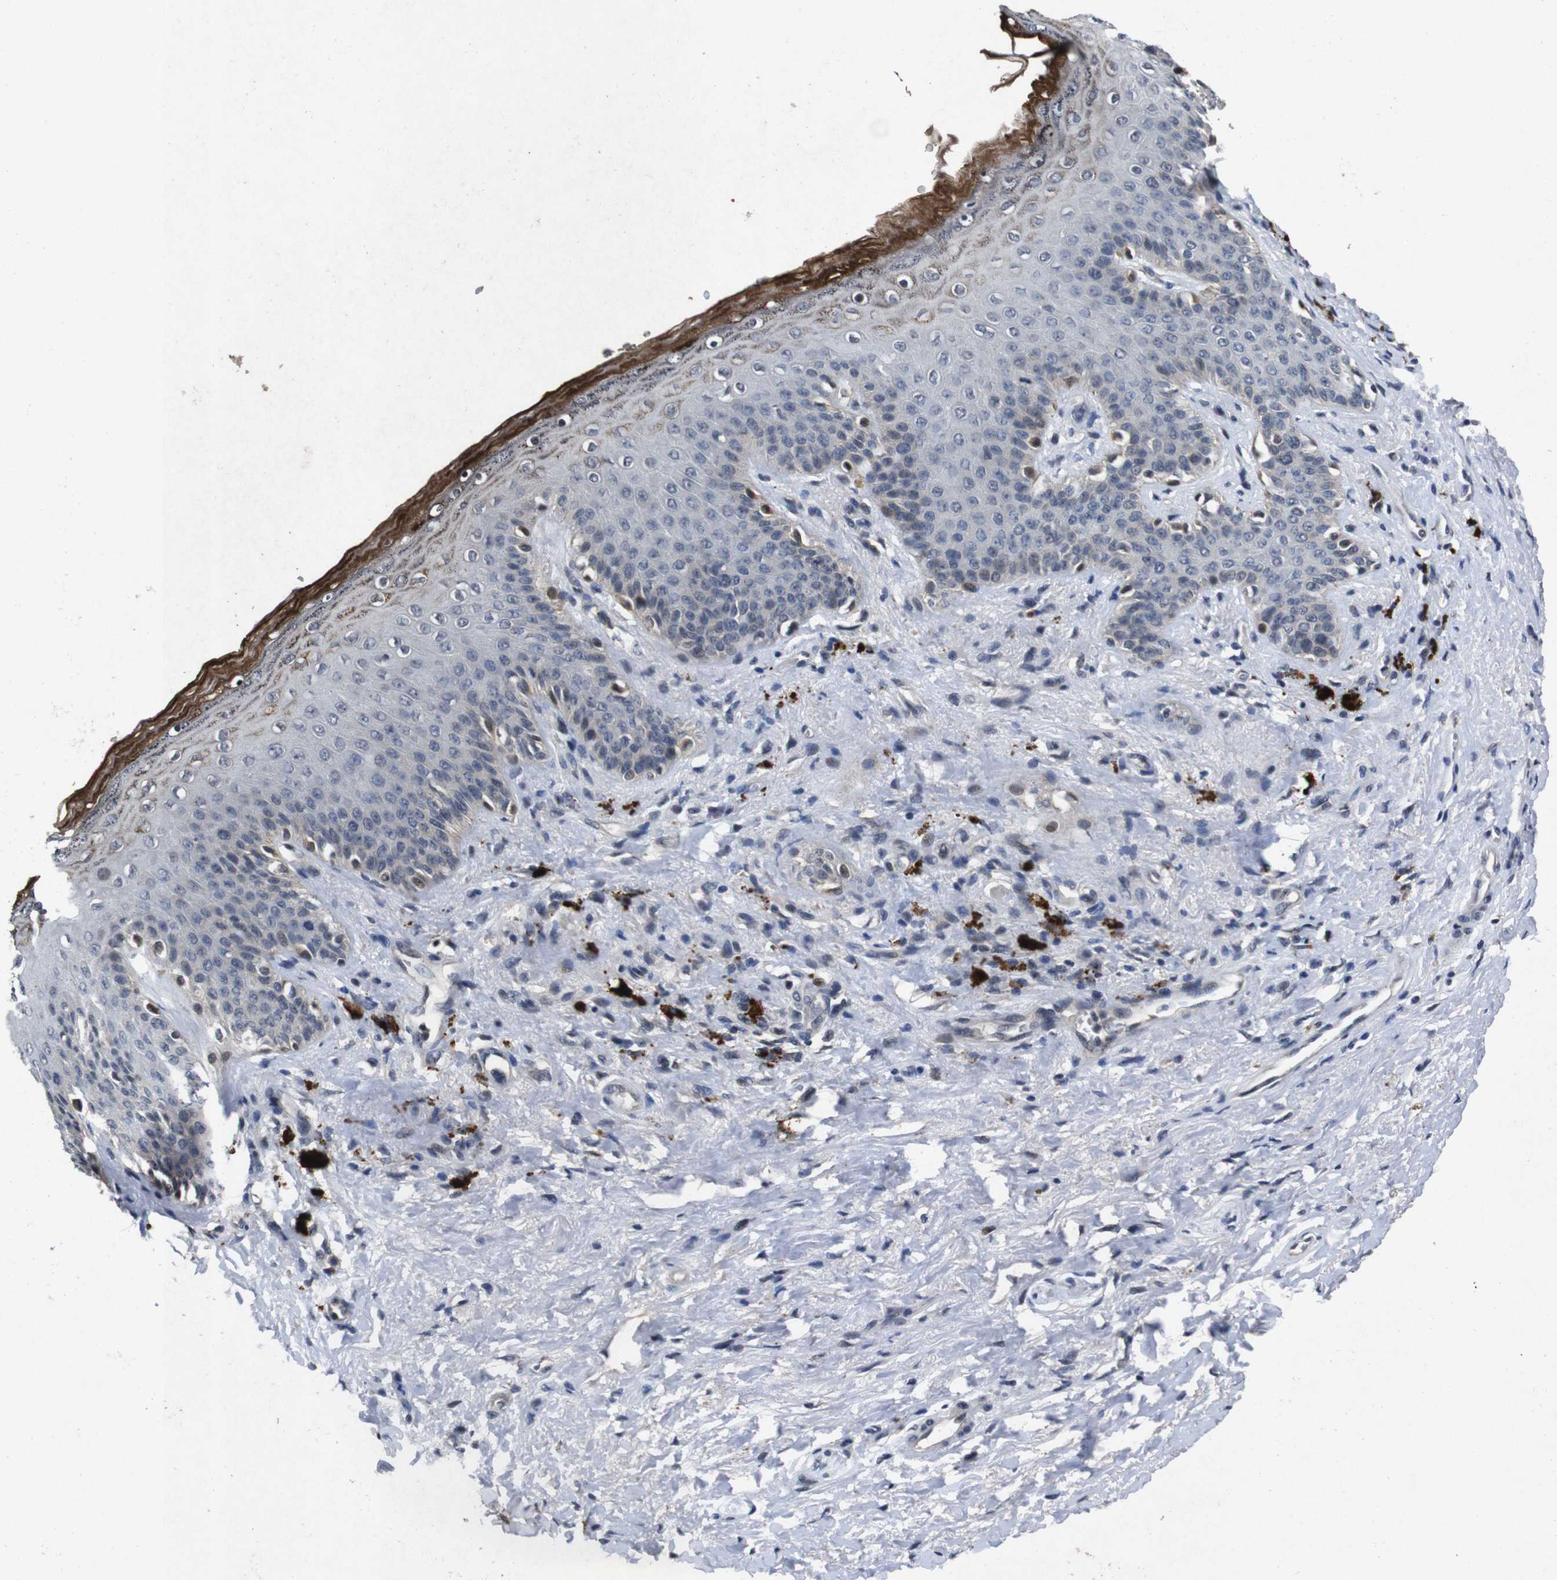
{"staining": {"intensity": "weak", "quantity": "<25%", "location": "cytoplasmic/membranous"}, "tissue": "skin", "cell_type": "Epidermal cells", "image_type": "normal", "snomed": [{"axis": "morphology", "description": "Normal tissue, NOS"}, {"axis": "topography", "description": "Anal"}], "caption": "Immunohistochemistry (IHC) of normal human skin shows no expression in epidermal cells.", "gene": "AKT3", "patient": {"sex": "female", "age": 46}}